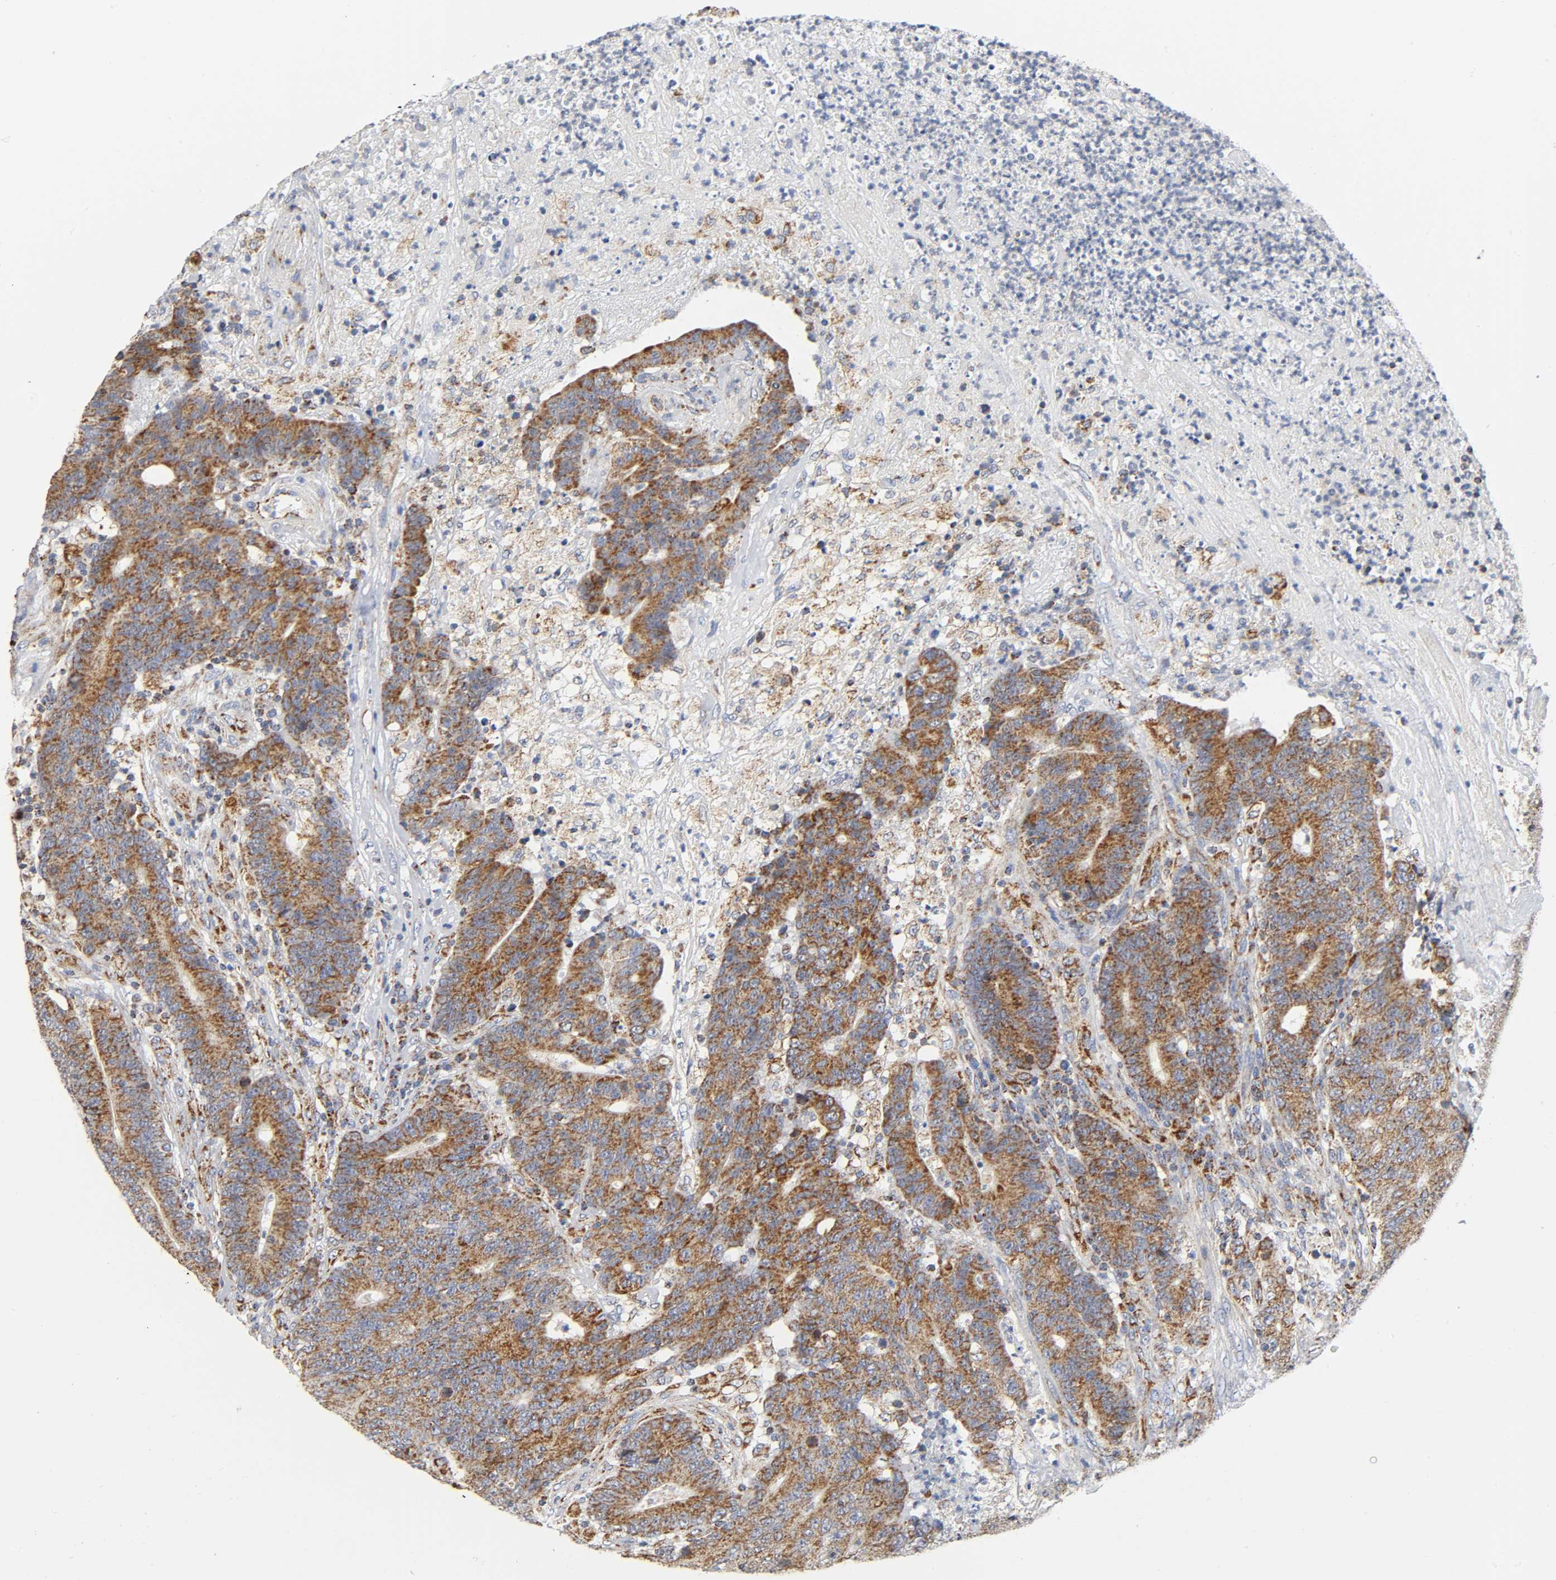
{"staining": {"intensity": "strong", "quantity": ">75%", "location": "cytoplasmic/membranous"}, "tissue": "colorectal cancer", "cell_type": "Tumor cells", "image_type": "cancer", "snomed": [{"axis": "morphology", "description": "Normal tissue, NOS"}, {"axis": "morphology", "description": "Adenocarcinoma, NOS"}, {"axis": "topography", "description": "Colon"}], "caption": "Protein expression analysis of adenocarcinoma (colorectal) demonstrates strong cytoplasmic/membranous staining in approximately >75% of tumor cells.", "gene": "BAK1", "patient": {"sex": "female", "age": 75}}